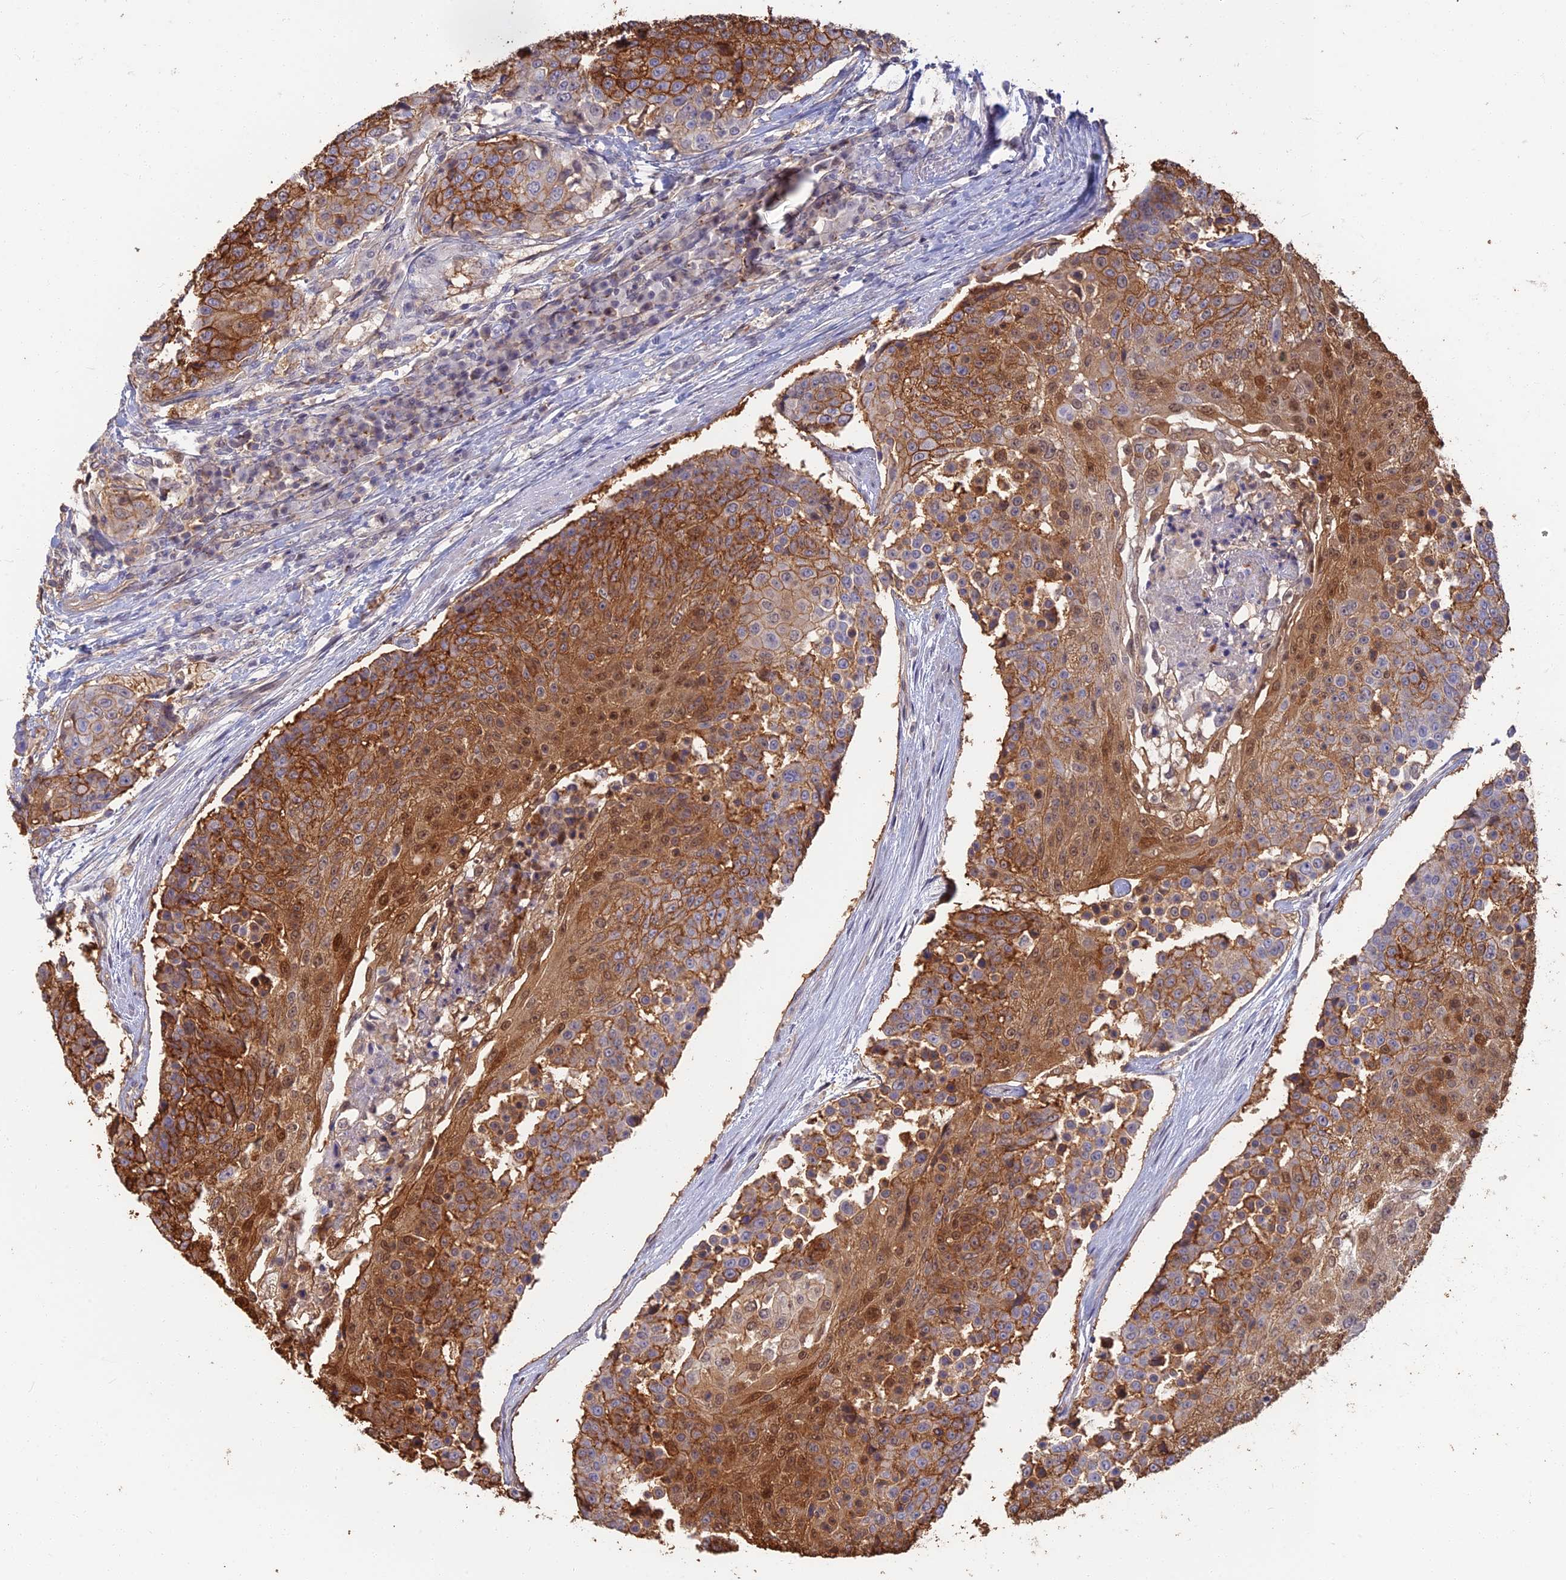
{"staining": {"intensity": "strong", "quantity": ">75%", "location": "cytoplasmic/membranous"}, "tissue": "urothelial cancer", "cell_type": "Tumor cells", "image_type": "cancer", "snomed": [{"axis": "morphology", "description": "Urothelial carcinoma, High grade"}, {"axis": "topography", "description": "Urinary bladder"}], "caption": "Human urothelial cancer stained with a protein marker demonstrates strong staining in tumor cells.", "gene": "LRRN3", "patient": {"sex": "female", "age": 63}}